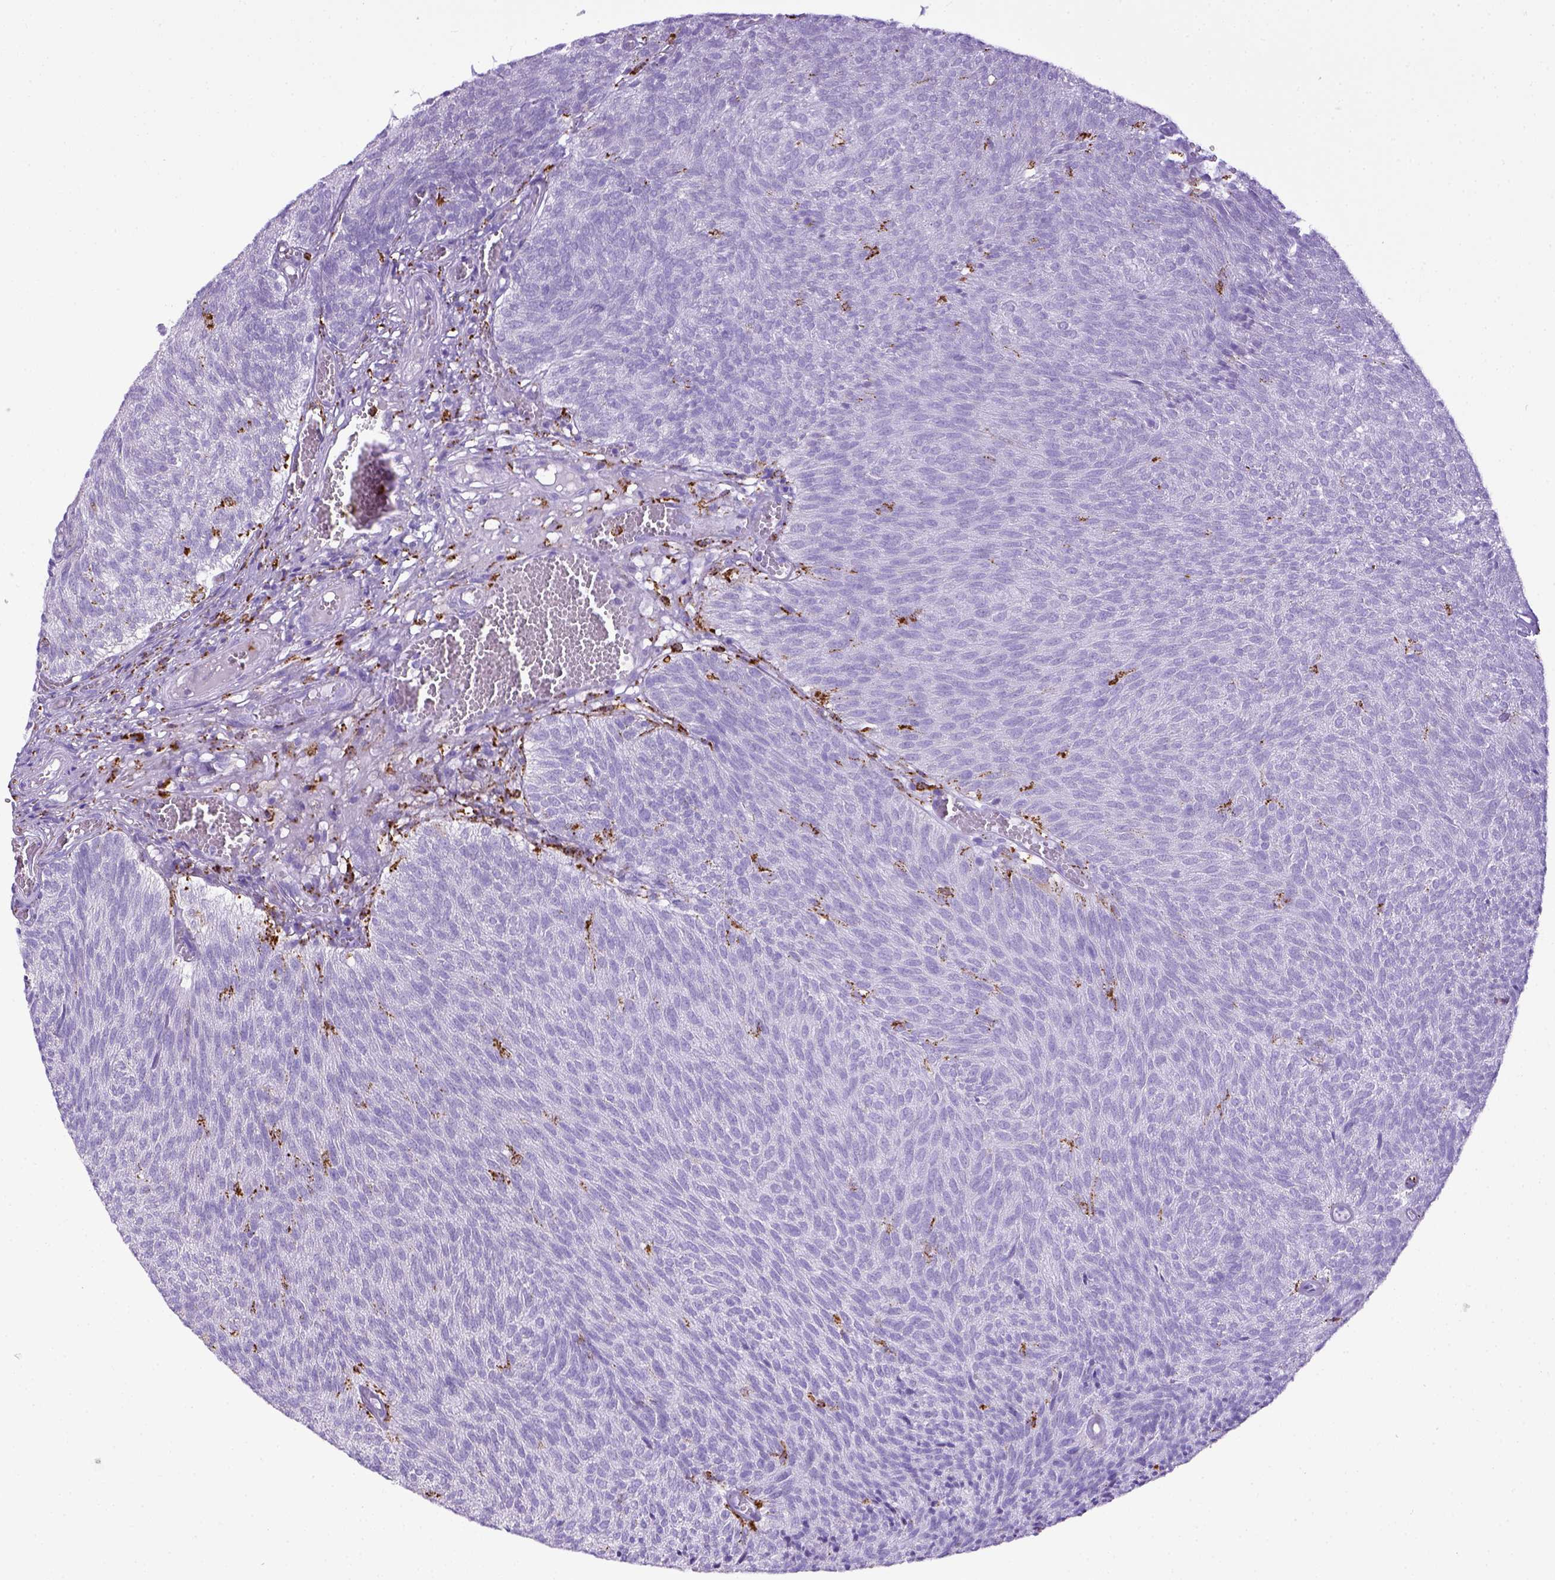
{"staining": {"intensity": "negative", "quantity": "none", "location": "none"}, "tissue": "urothelial cancer", "cell_type": "Tumor cells", "image_type": "cancer", "snomed": [{"axis": "morphology", "description": "Urothelial carcinoma, Low grade"}, {"axis": "topography", "description": "Urinary bladder"}], "caption": "IHC histopathology image of neoplastic tissue: urothelial cancer stained with DAB (3,3'-diaminobenzidine) displays no significant protein staining in tumor cells. The staining was performed using DAB to visualize the protein expression in brown, while the nuclei were stained in blue with hematoxylin (Magnification: 20x).", "gene": "CD68", "patient": {"sex": "male", "age": 77}}